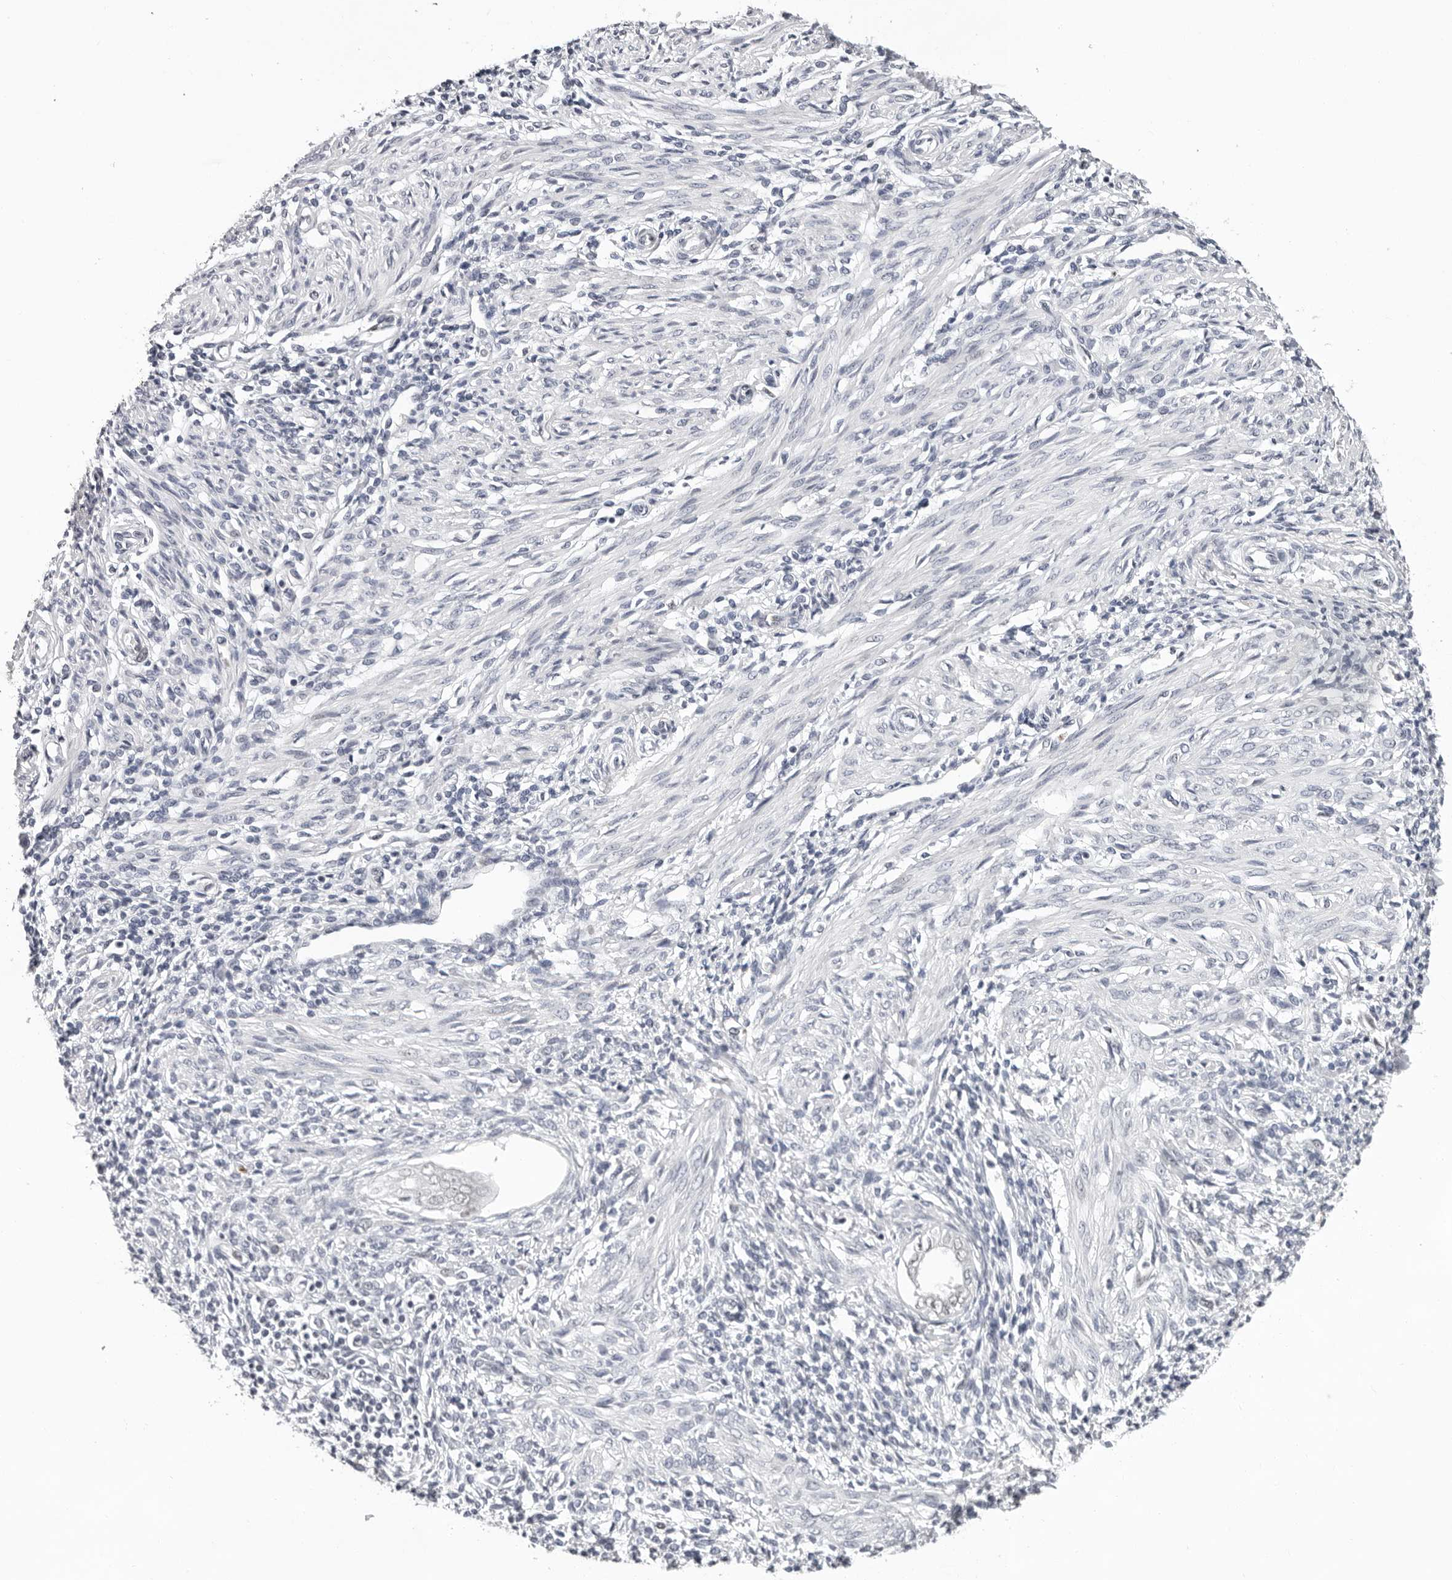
{"staining": {"intensity": "negative", "quantity": "none", "location": "none"}, "tissue": "endometrium", "cell_type": "Cells in endometrial stroma", "image_type": "normal", "snomed": [{"axis": "morphology", "description": "Normal tissue, NOS"}, {"axis": "topography", "description": "Endometrium"}], "caption": "Immunohistochemistry image of benign endometrium: endometrium stained with DAB shows no significant protein expression in cells in endometrial stroma.", "gene": "USP1", "patient": {"sex": "female", "age": 66}}